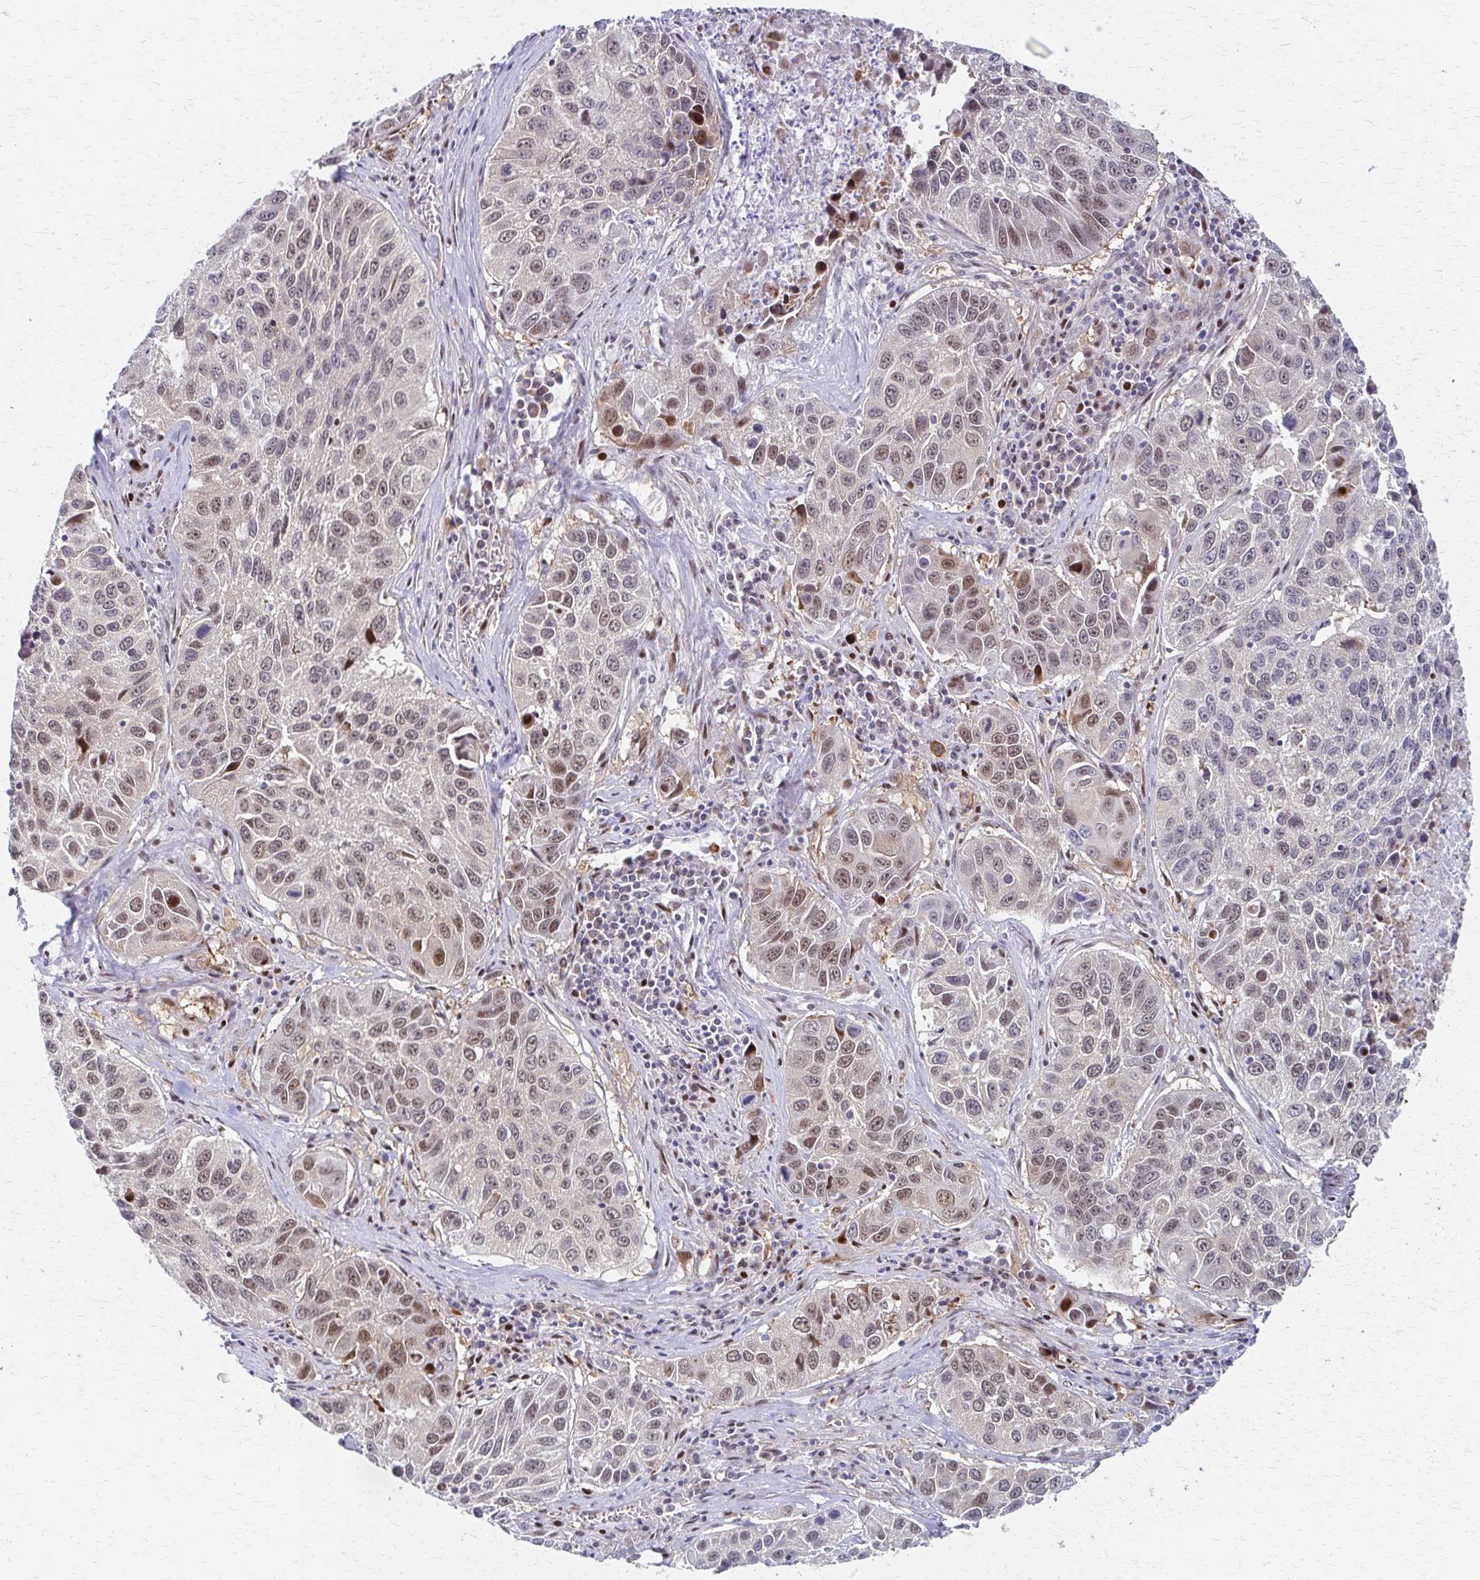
{"staining": {"intensity": "weak", "quantity": "25%-75%", "location": "nuclear"}, "tissue": "lung cancer", "cell_type": "Tumor cells", "image_type": "cancer", "snomed": [{"axis": "morphology", "description": "Squamous cell carcinoma, NOS"}, {"axis": "topography", "description": "Lung"}], "caption": "Lung cancer stained with DAB (3,3'-diaminobenzidine) immunohistochemistry (IHC) reveals low levels of weak nuclear staining in approximately 25%-75% of tumor cells.", "gene": "PSMD7", "patient": {"sex": "female", "age": 61}}